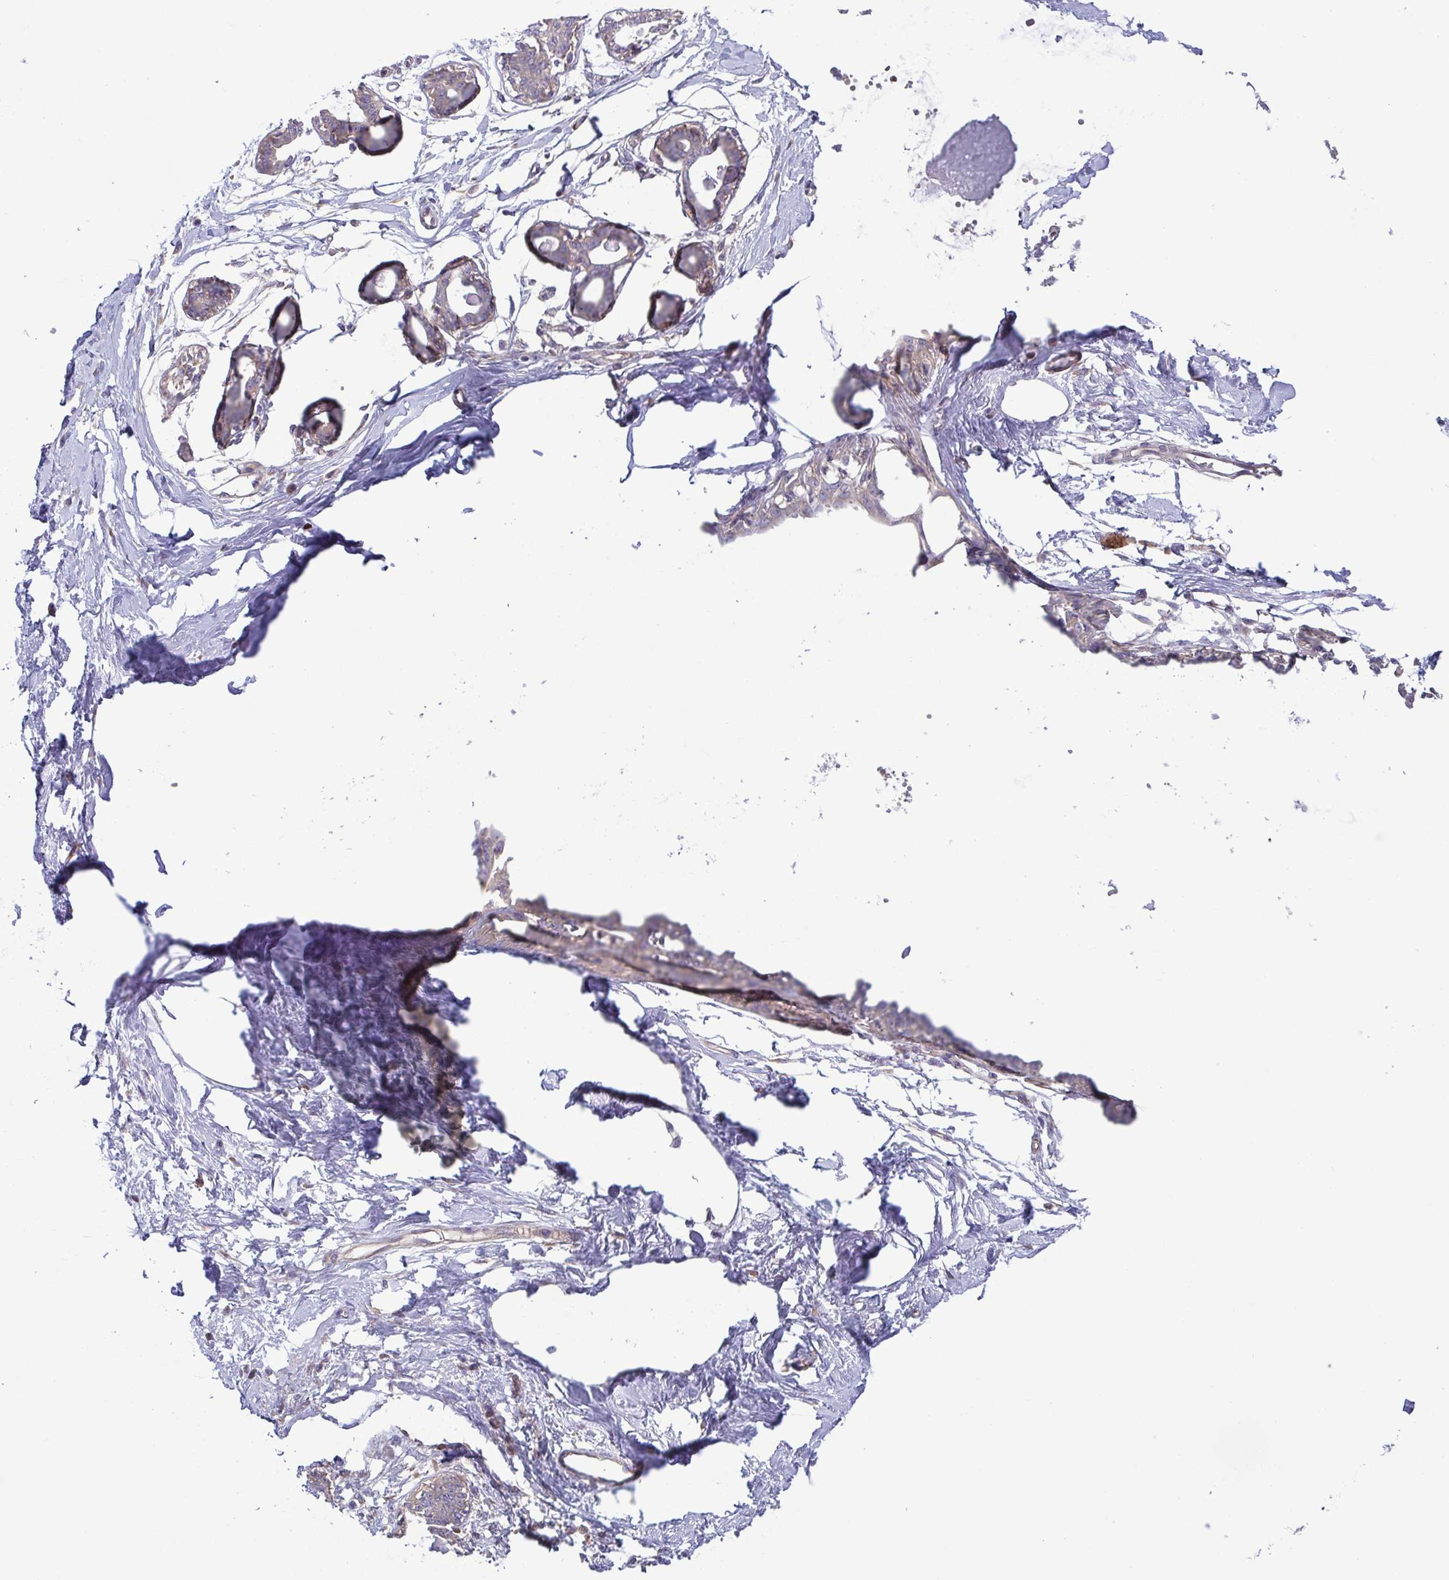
{"staining": {"intensity": "negative", "quantity": "none", "location": "none"}, "tissue": "breast", "cell_type": "Adipocytes", "image_type": "normal", "snomed": [{"axis": "morphology", "description": "Normal tissue, NOS"}, {"axis": "topography", "description": "Breast"}], "caption": "Adipocytes show no significant expression in normal breast.", "gene": "LMF2", "patient": {"sex": "female", "age": 45}}